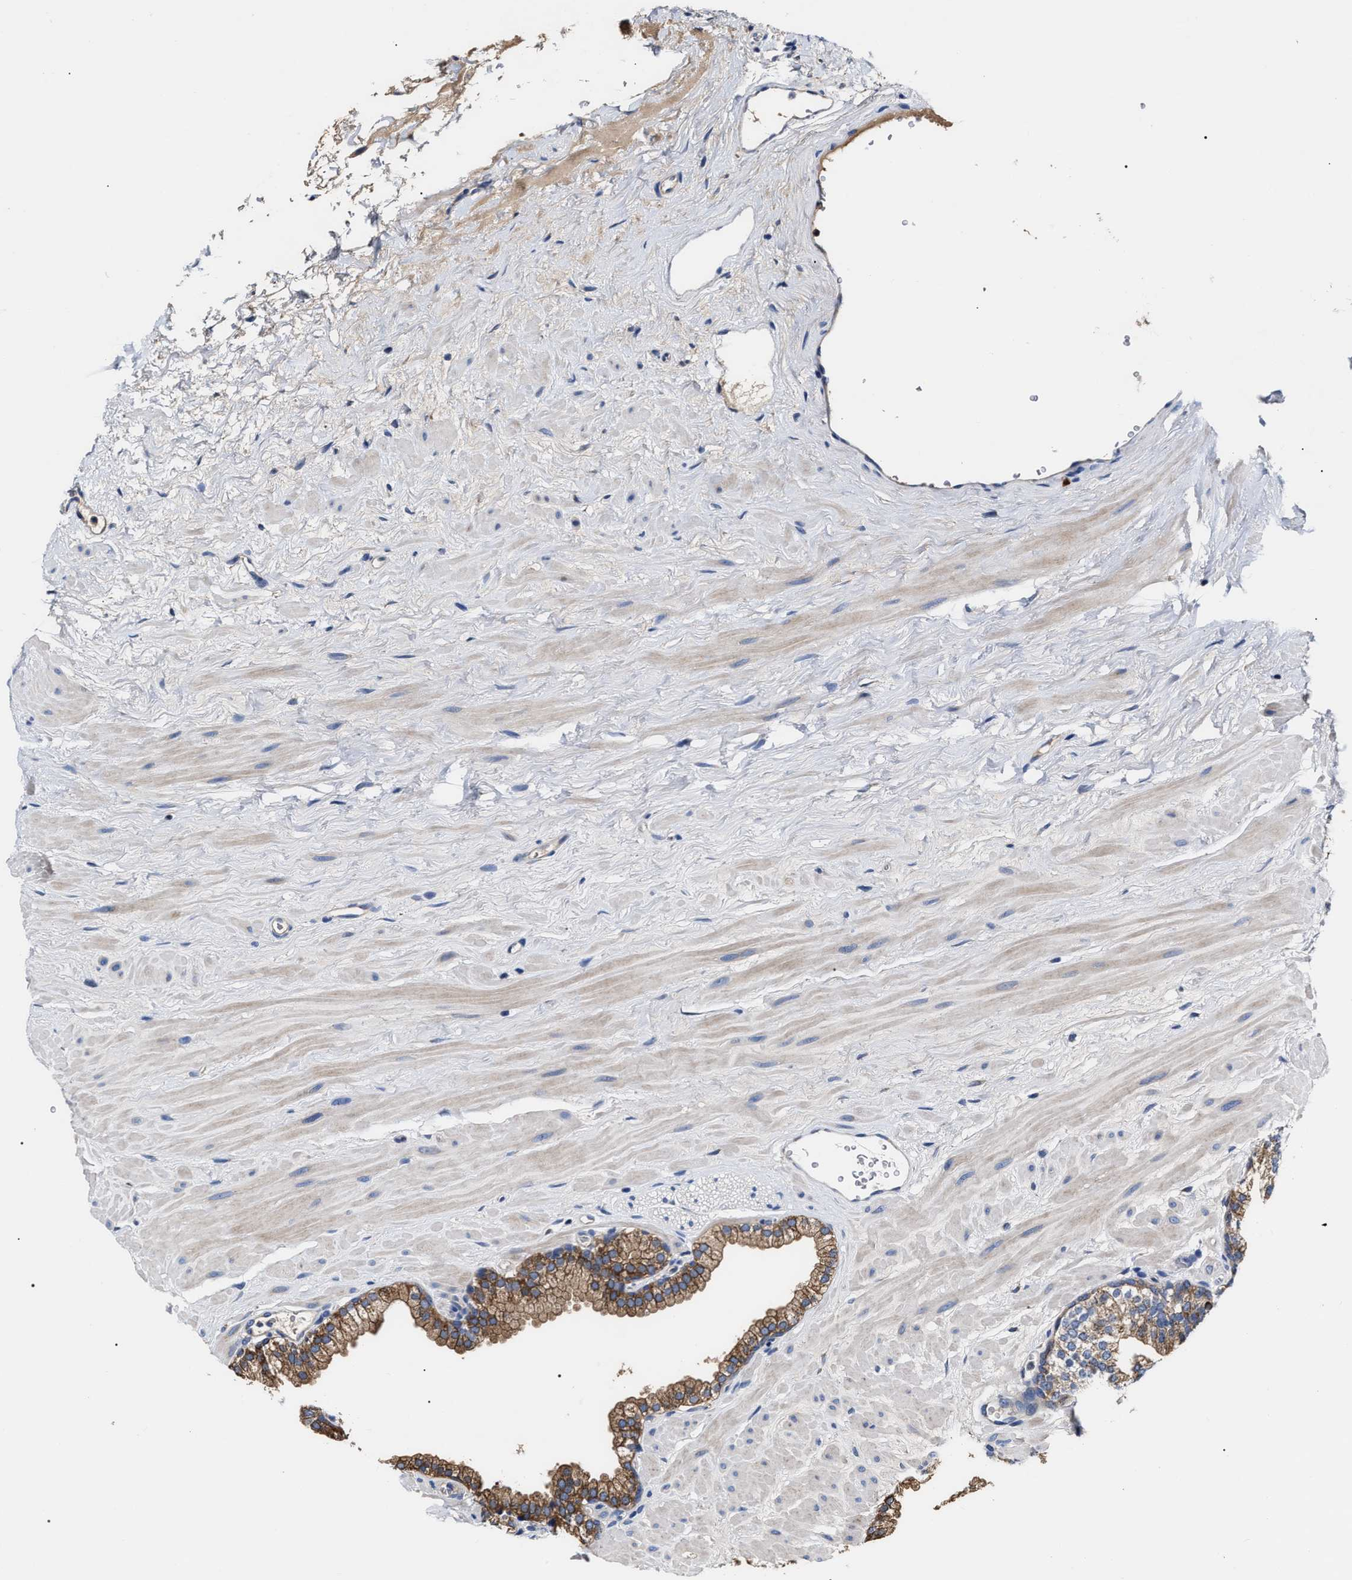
{"staining": {"intensity": "strong", "quantity": ">75%", "location": "cytoplasmic/membranous"}, "tissue": "prostate", "cell_type": "Glandular cells", "image_type": "normal", "snomed": [{"axis": "morphology", "description": "Normal tissue, NOS"}, {"axis": "morphology", "description": "Urothelial carcinoma, Low grade"}, {"axis": "topography", "description": "Urinary bladder"}, {"axis": "topography", "description": "Prostate"}], "caption": "Benign prostate reveals strong cytoplasmic/membranous positivity in about >75% of glandular cells (Stains: DAB (3,3'-diaminobenzidine) in brown, nuclei in blue, Microscopy: brightfield microscopy at high magnification)..", "gene": "MACC1", "patient": {"sex": "male", "age": 60}}